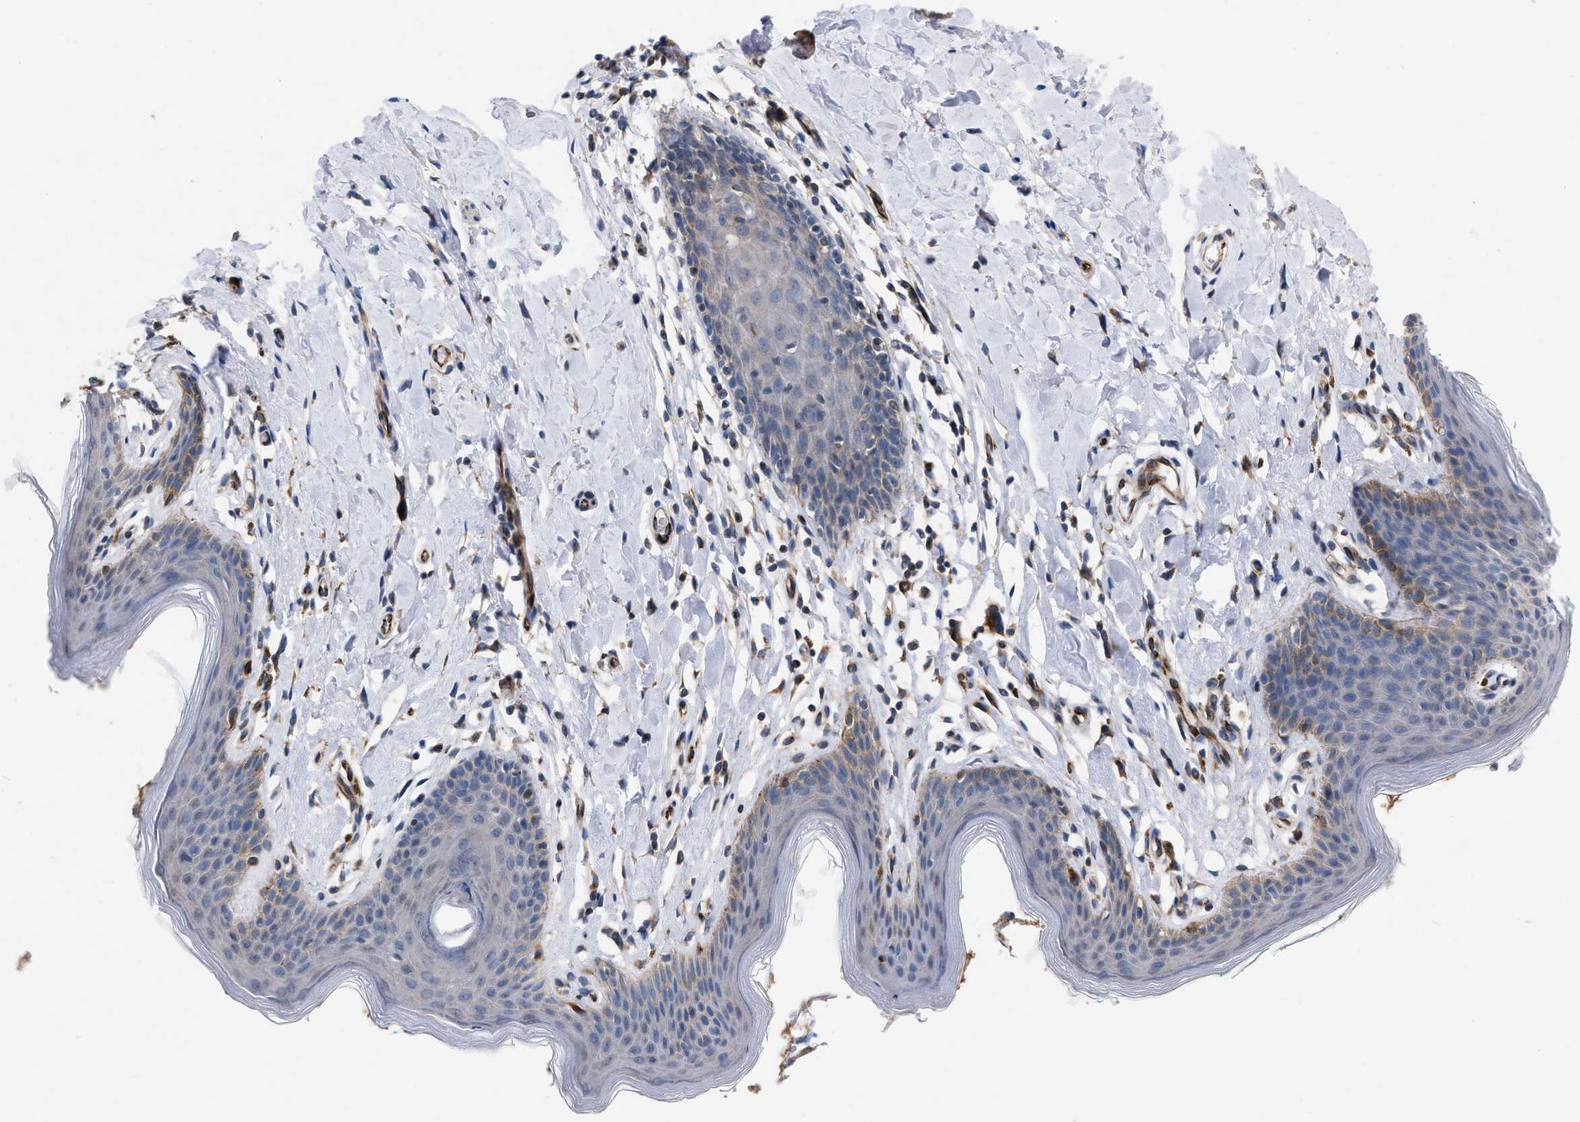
{"staining": {"intensity": "moderate", "quantity": "<25%", "location": "cytoplasmic/membranous"}, "tissue": "skin", "cell_type": "Epidermal cells", "image_type": "normal", "snomed": [{"axis": "morphology", "description": "Normal tissue, NOS"}, {"axis": "topography", "description": "Vulva"}], "caption": "About <25% of epidermal cells in unremarkable human skin display moderate cytoplasmic/membranous protein staining as visualized by brown immunohistochemical staining.", "gene": "TMEM131", "patient": {"sex": "female", "age": 66}}